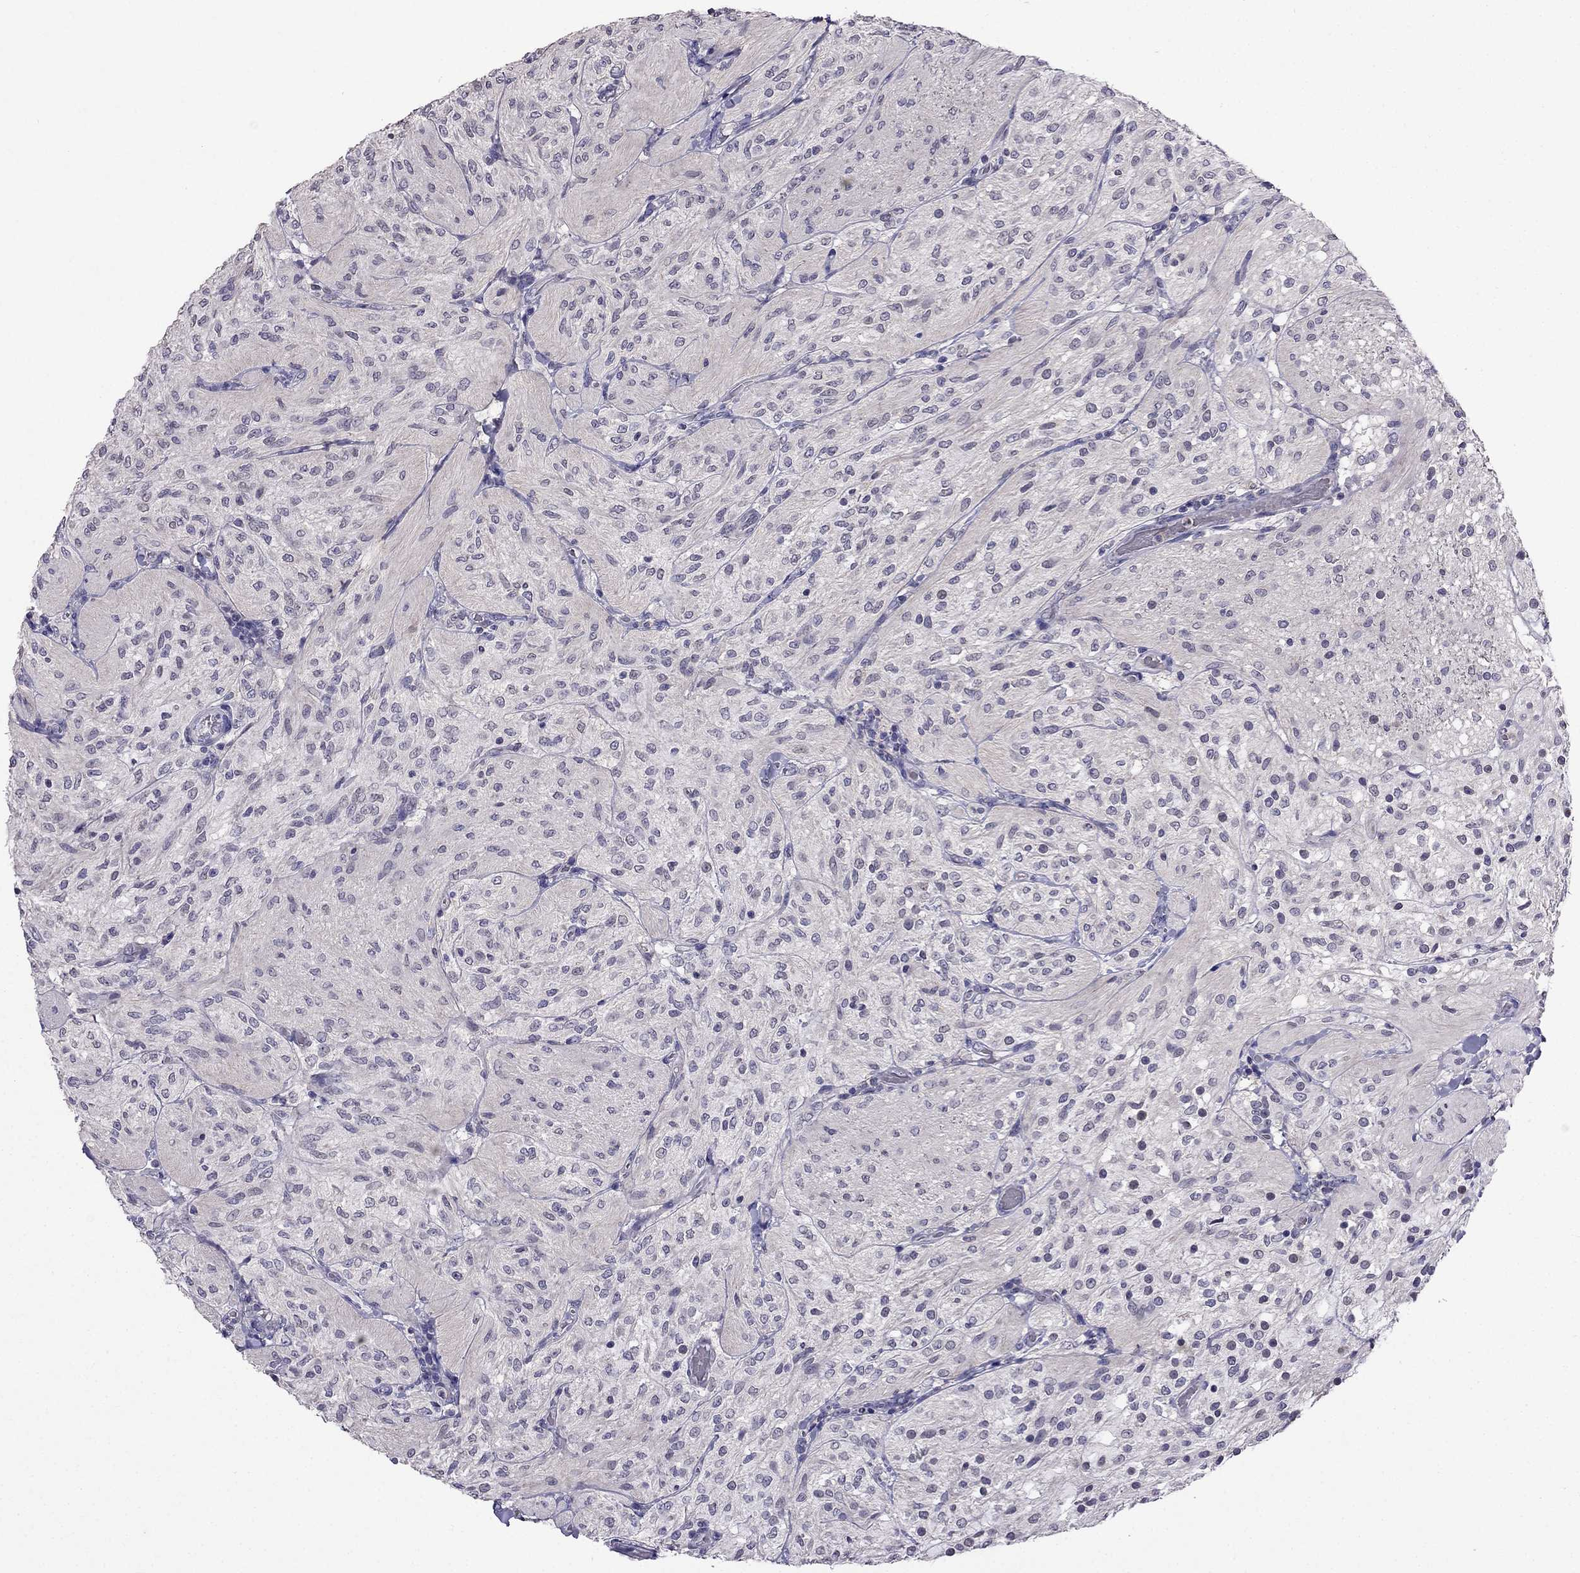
{"staining": {"intensity": "negative", "quantity": "none", "location": "none"}, "tissue": "glioma", "cell_type": "Tumor cells", "image_type": "cancer", "snomed": [{"axis": "morphology", "description": "Glioma, malignant, Low grade"}, {"axis": "topography", "description": "Brain"}], "caption": "There is no significant positivity in tumor cells of low-grade glioma (malignant).", "gene": "AQP9", "patient": {"sex": "male", "age": 3}}